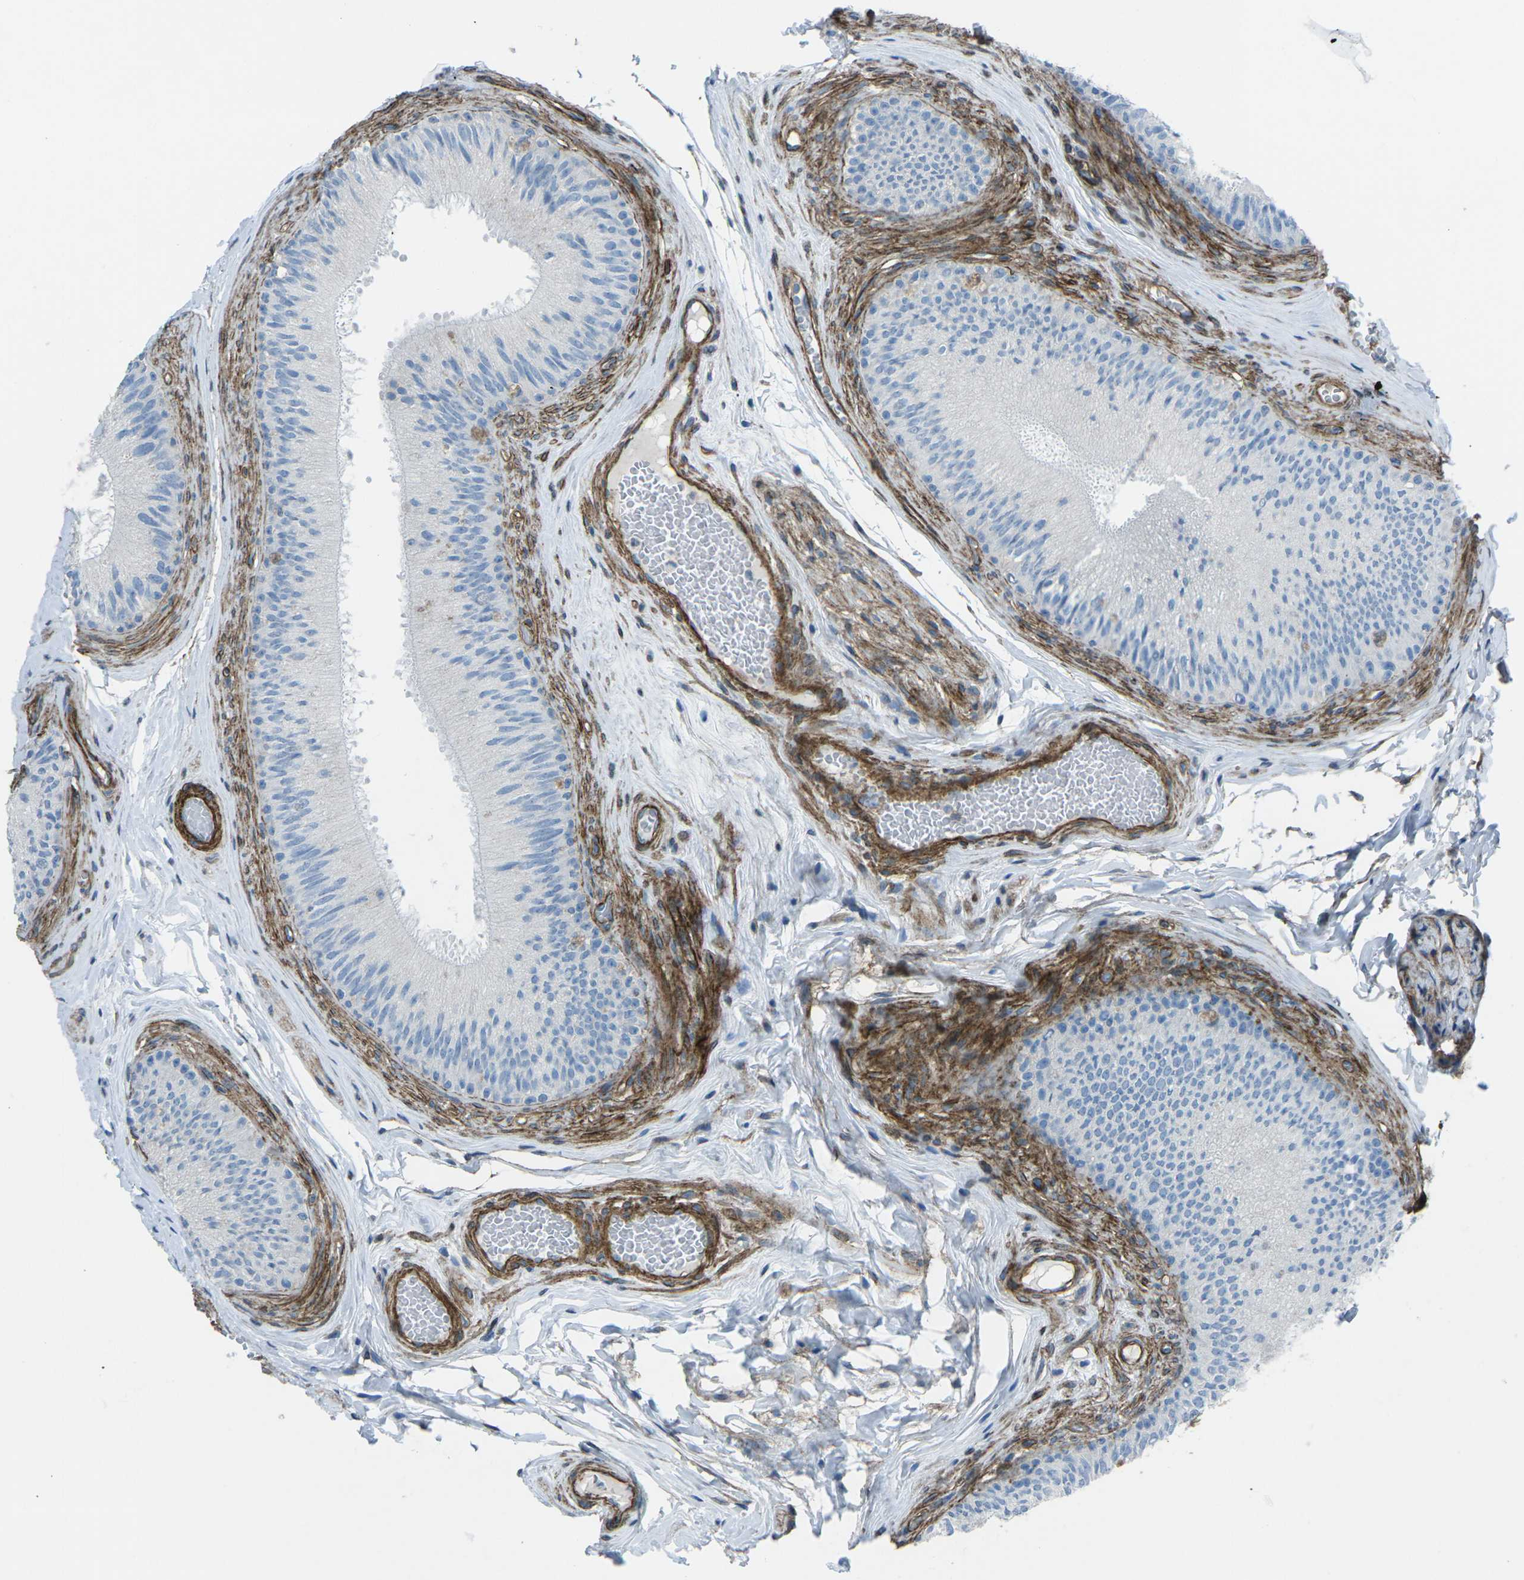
{"staining": {"intensity": "negative", "quantity": "none", "location": "none"}, "tissue": "epididymis", "cell_type": "Glandular cells", "image_type": "normal", "snomed": [{"axis": "morphology", "description": "Normal tissue, NOS"}, {"axis": "topography", "description": "Testis"}, {"axis": "topography", "description": "Epididymis"}], "caption": "Immunohistochemistry (IHC) histopathology image of unremarkable epididymis stained for a protein (brown), which reveals no positivity in glandular cells.", "gene": "UTRN", "patient": {"sex": "male", "age": 36}}